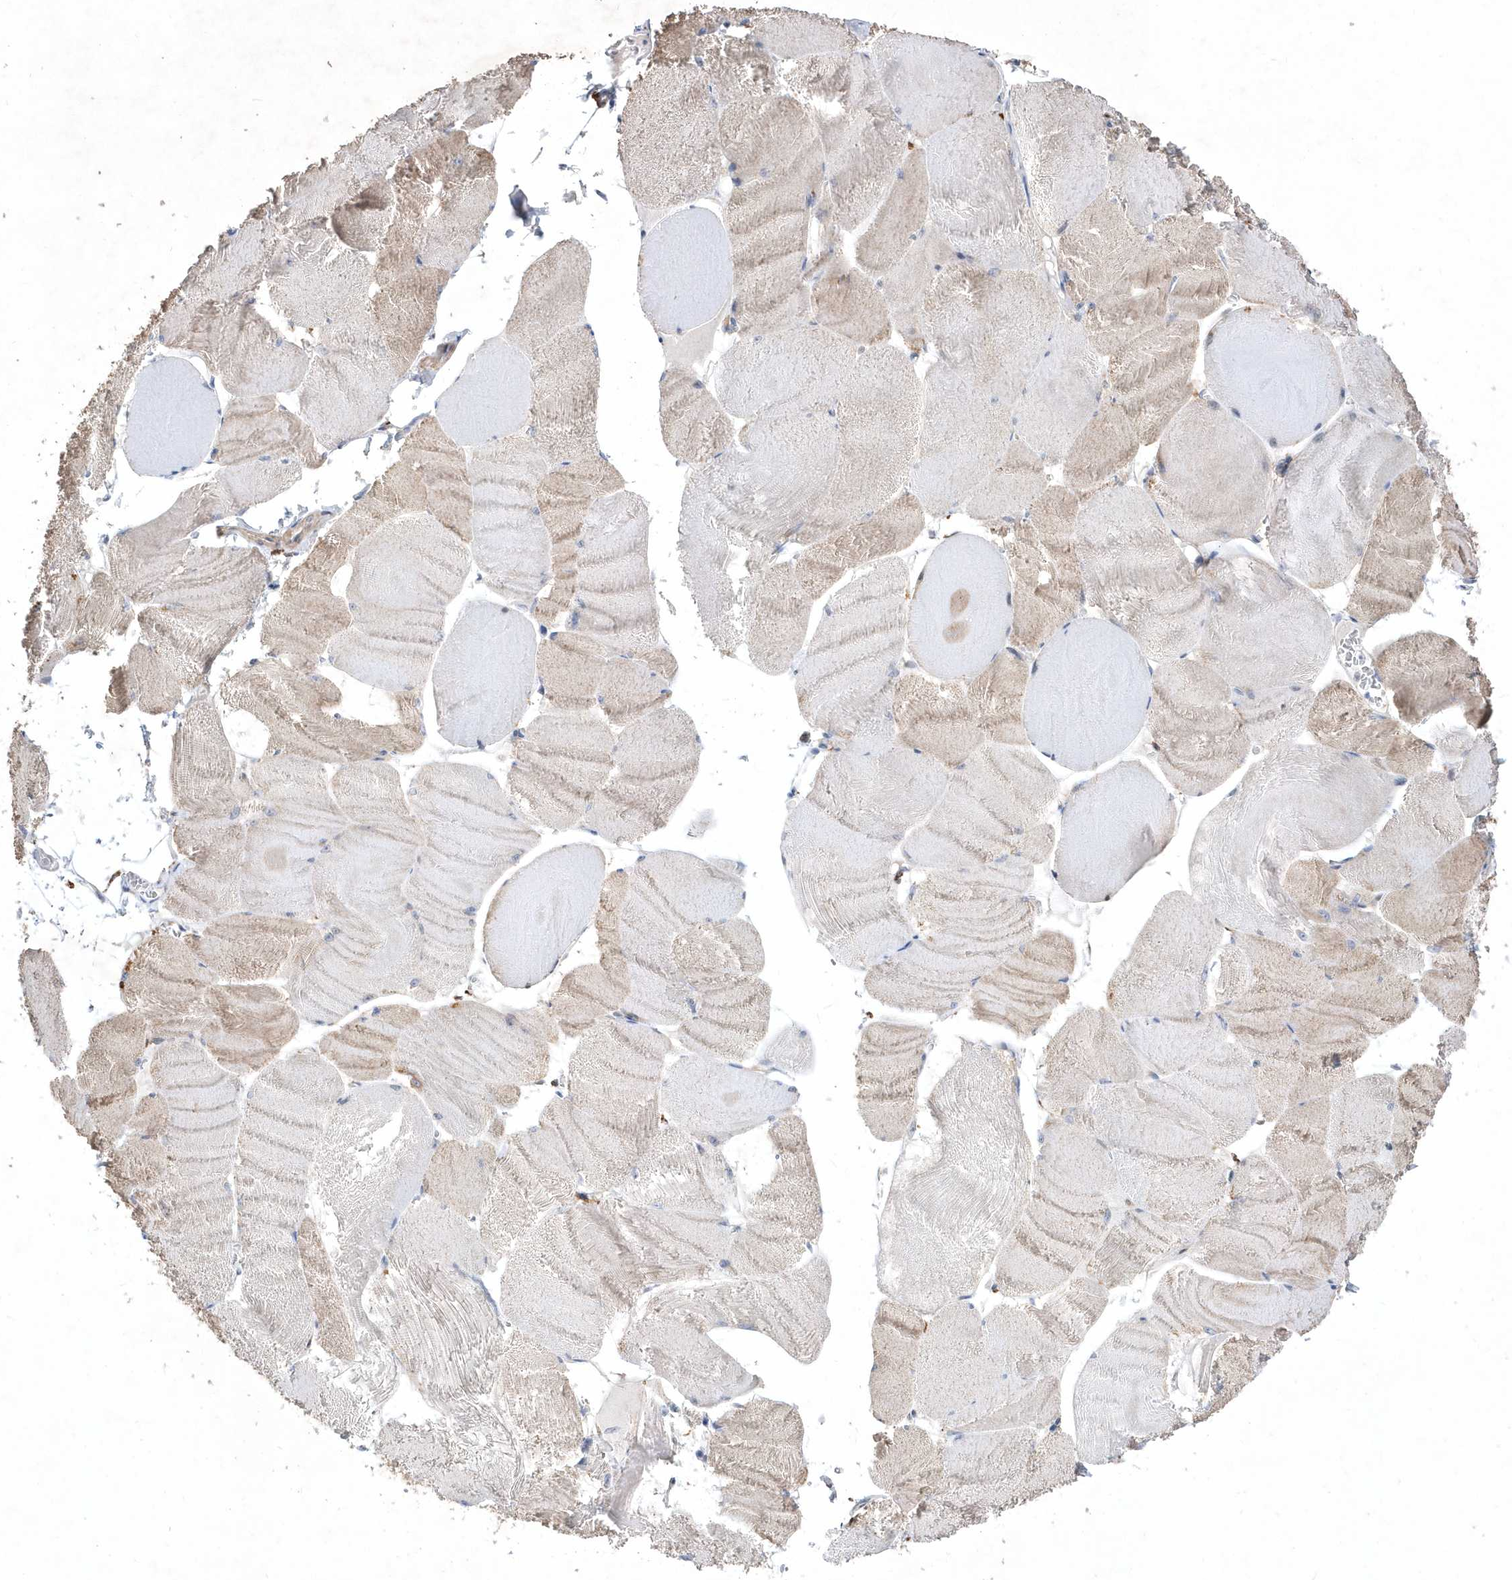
{"staining": {"intensity": "weak", "quantity": "25%-75%", "location": "cytoplasmic/membranous"}, "tissue": "skeletal muscle", "cell_type": "Myocytes", "image_type": "normal", "snomed": [{"axis": "morphology", "description": "Normal tissue, NOS"}, {"axis": "morphology", "description": "Basal cell carcinoma"}, {"axis": "topography", "description": "Skeletal muscle"}], "caption": "This photomicrograph shows IHC staining of normal human skeletal muscle, with low weak cytoplasmic/membranous staining in about 25%-75% of myocytes.", "gene": "LONRF2", "patient": {"sex": "female", "age": 64}}